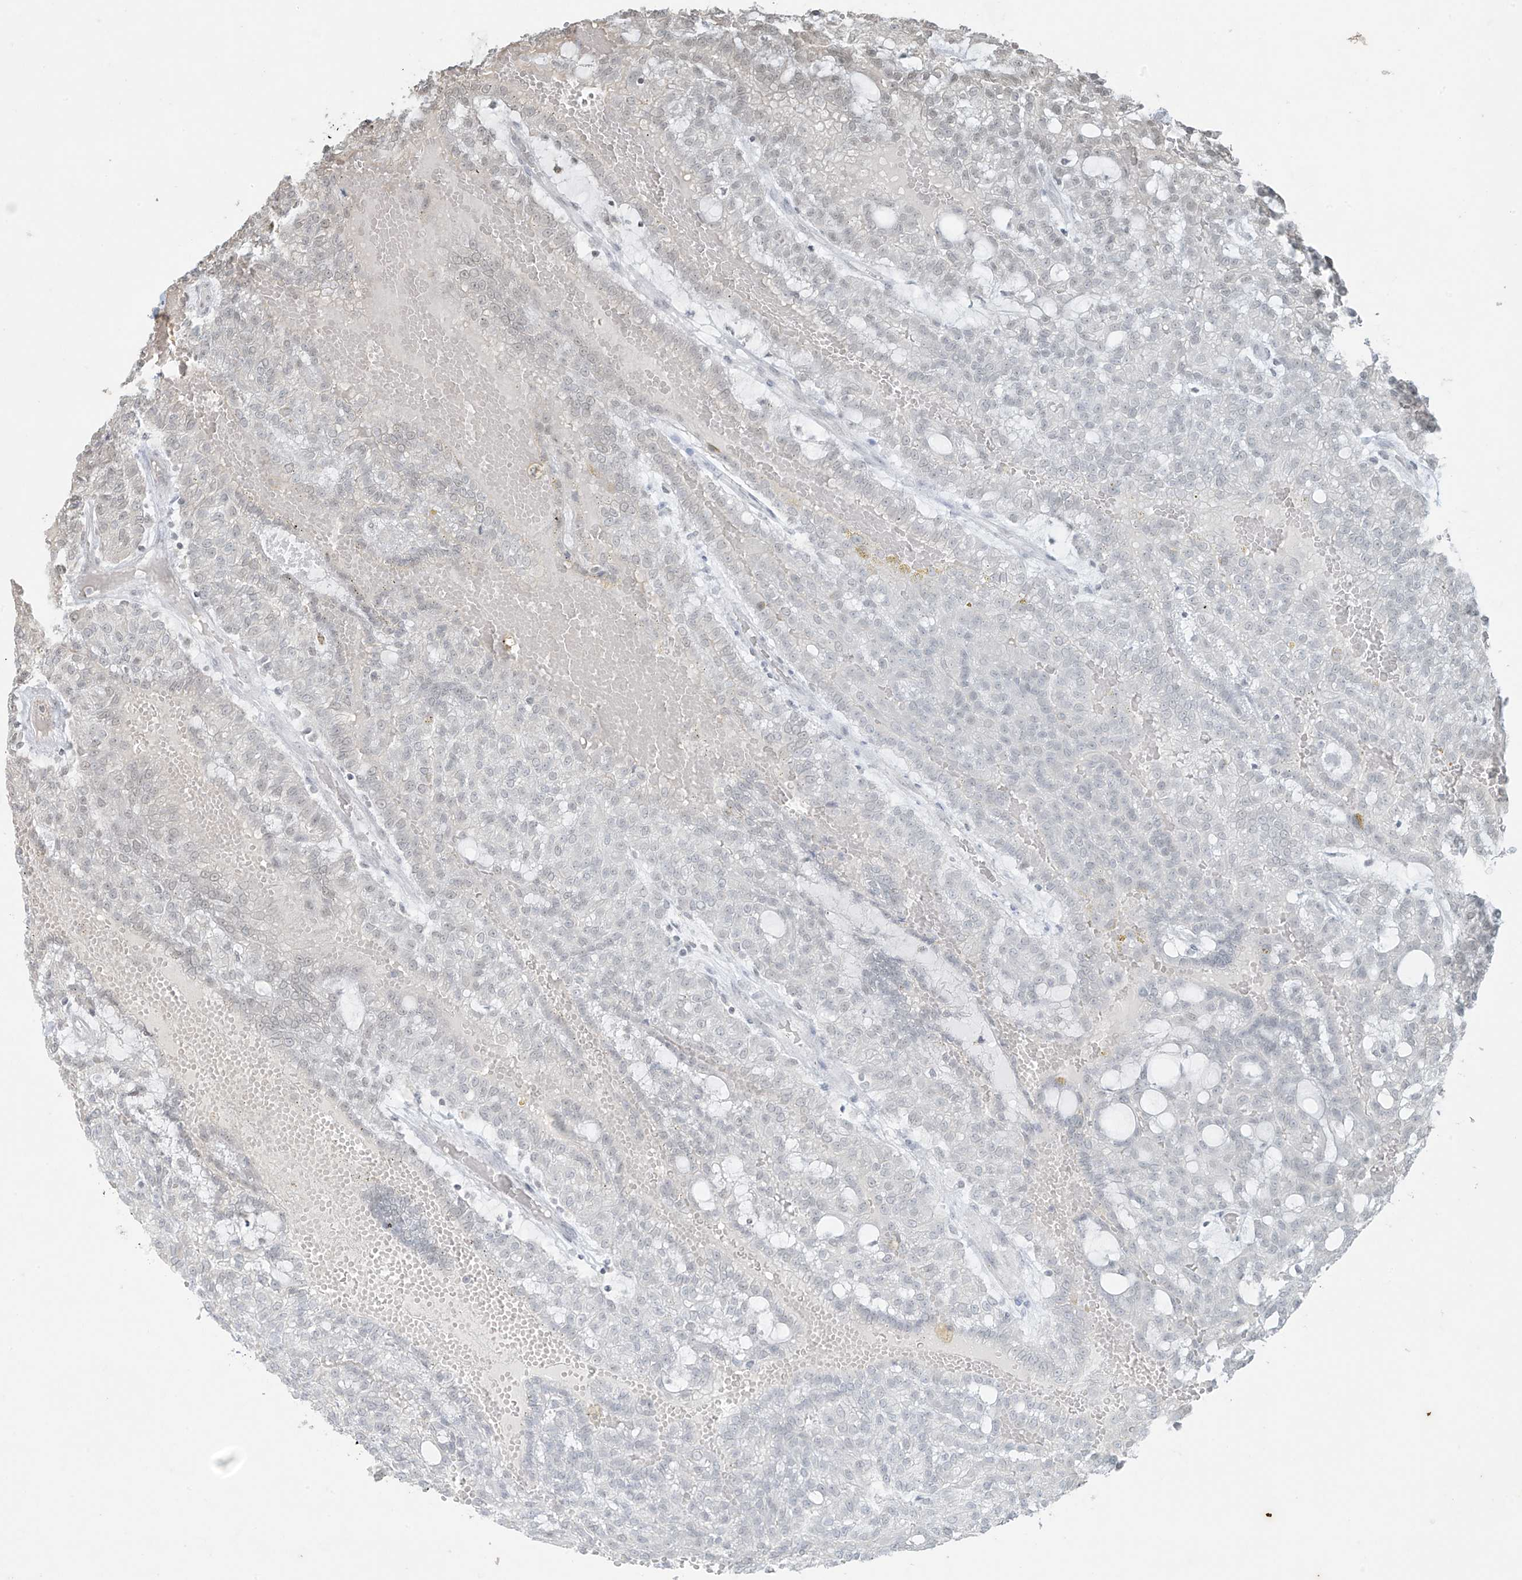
{"staining": {"intensity": "negative", "quantity": "none", "location": "none"}, "tissue": "renal cancer", "cell_type": "Tumor cells", "image_type": "cancer", "snomed": [{"axis": "morphology", "description": "Adenocarcinoma, NOS"}, {"axis": "topography", "description": "Kidney"}], "caption": "Renal adenocarcinoma was stained to show a protein in brown. There is no significant expression in tumor cells.", "gene": "TTC22", "patient": {"sex": "male", "age": 63}}